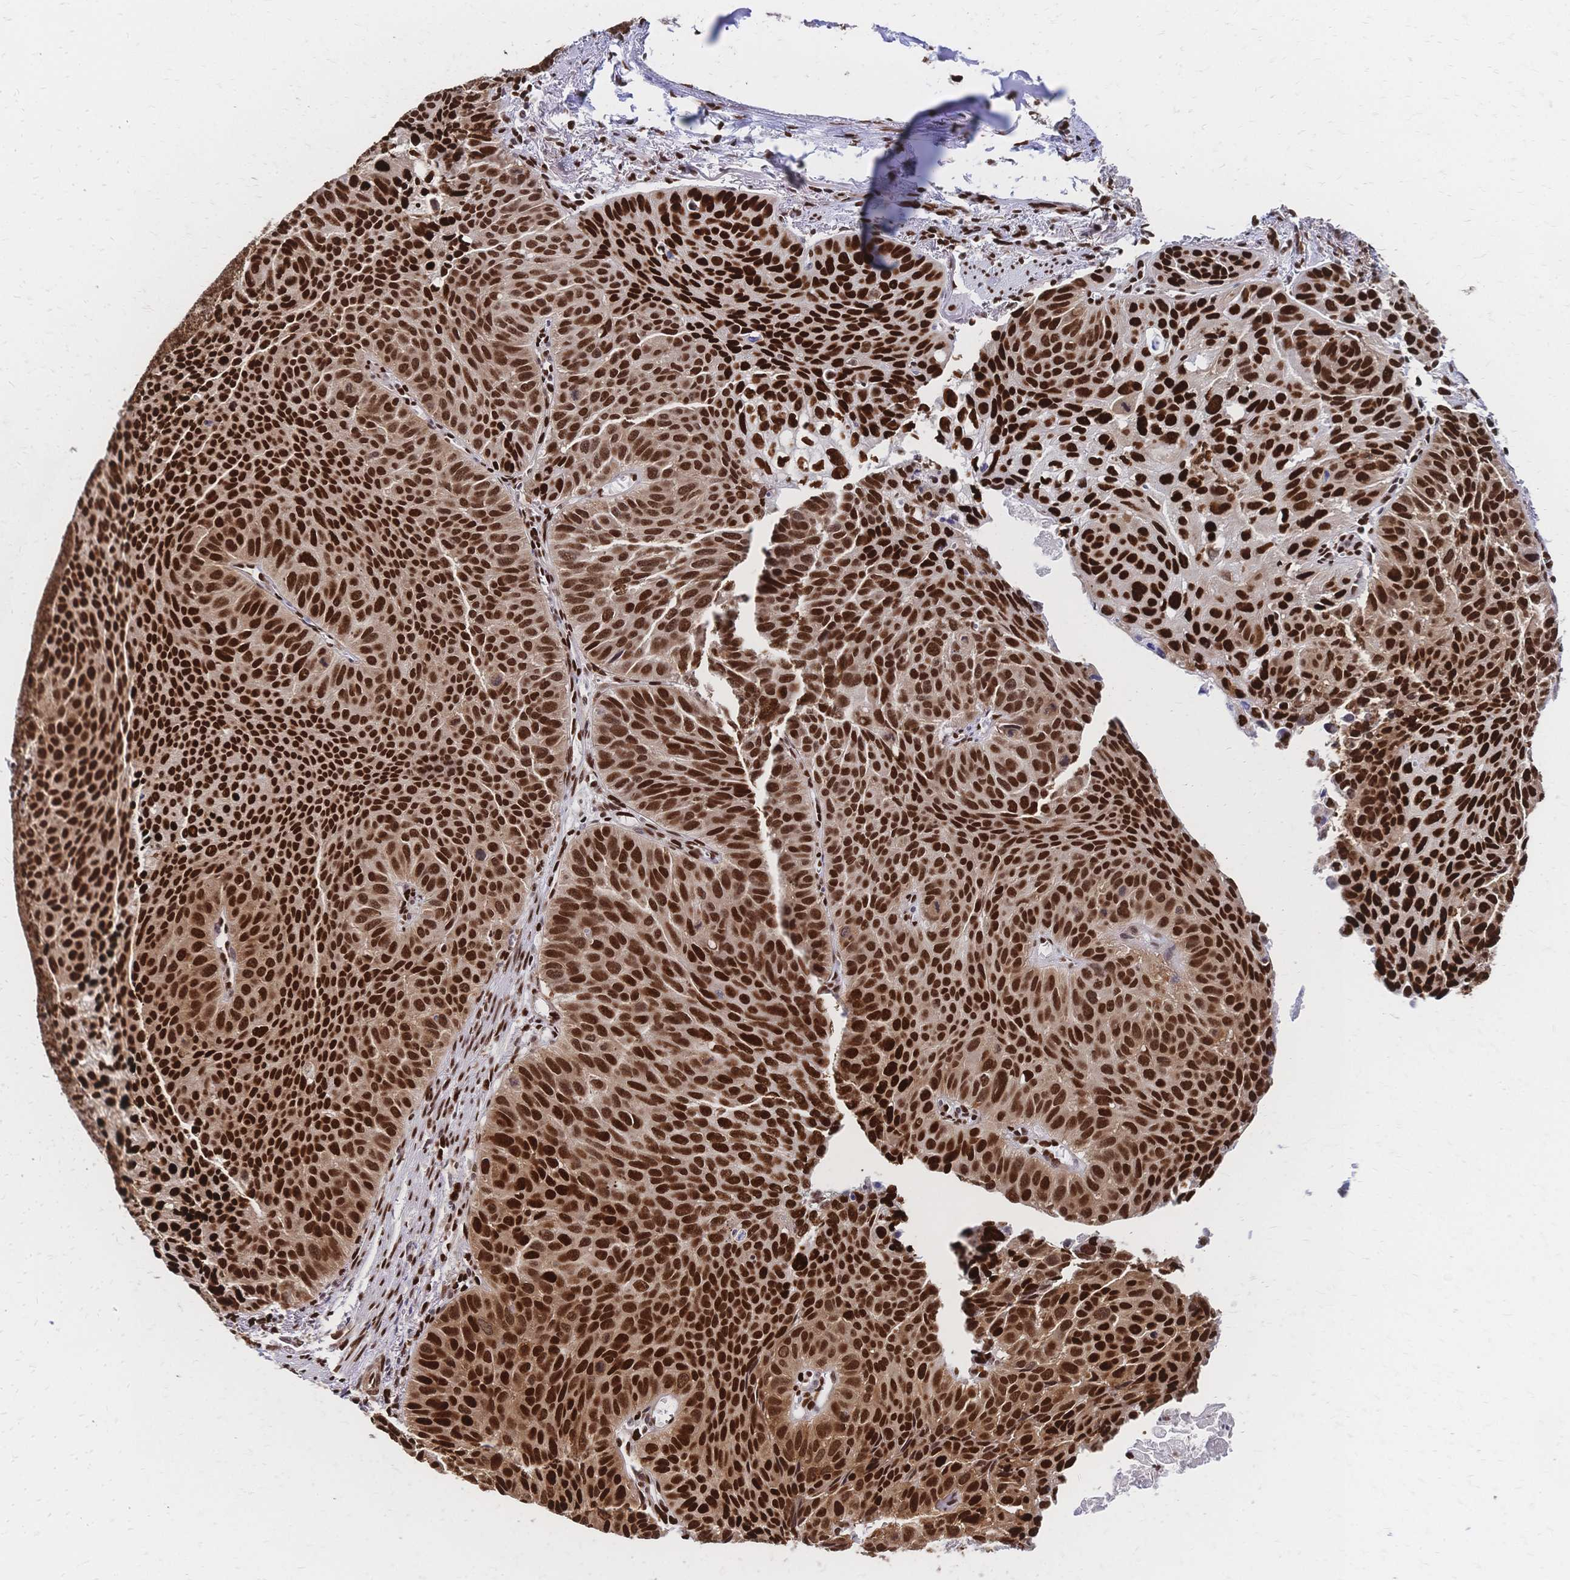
{"staining": {"intensity": "strong", "quantity": ">75%", "location": "nuclear"}, "tissue": "lung cancer", "cell_type": "Tumor cells", "image_type": "cancer", "snomed": [{"axis": "morphology", "description": "Squamous cell carcinoma, NOS"}, {"axis": "topography", "description": "Lung"}], "caption": "An image of lung cancer stained for a protein demonstrates strong nuclear brown staining in tumor cells.", "gene": "HDGF", "patient": {"sex": "male", "age": 71}}